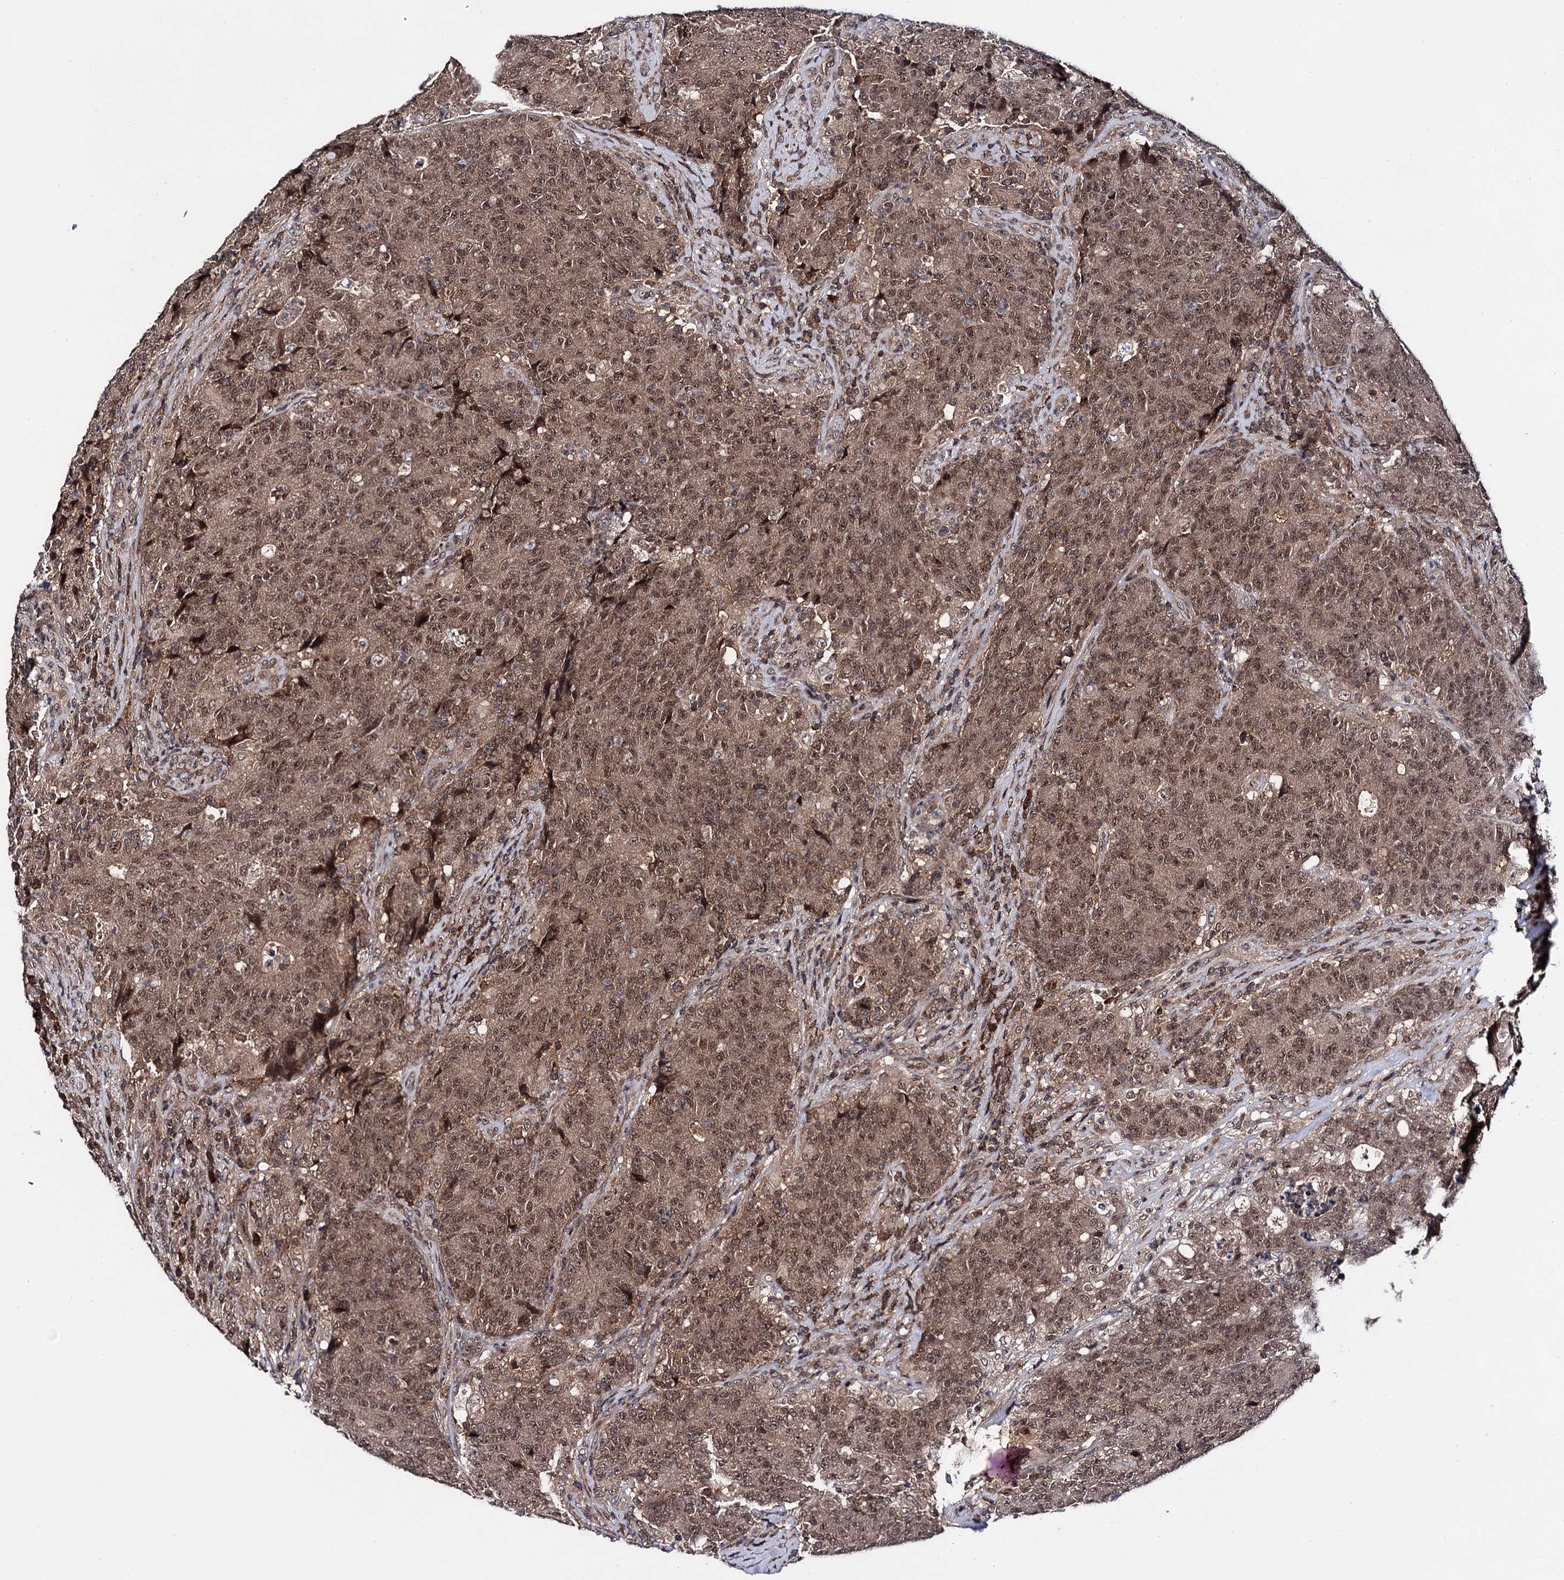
{"staining": {"intensity": "moderate", "quantity": ">75%", "location": "cytoplasmic/membranous,nuclear"}, "tissue": "colorectal cancer", "cell_type": "Tumor cells", "image_type": "cancer", "snomed": [{"axis": "morphology", "description": "Adenocarcinoma, NOS"}, {"axis": "topography", "description": "Colon"}], "caption": "Tumor cells reveal moderate cytoplasmic/membranous and nuclear staining in approximately >75% of cells in adenocarcinoma (colorectal).", "gene": "MICAL2", "patient": {"sex": "female", "age": 75}}